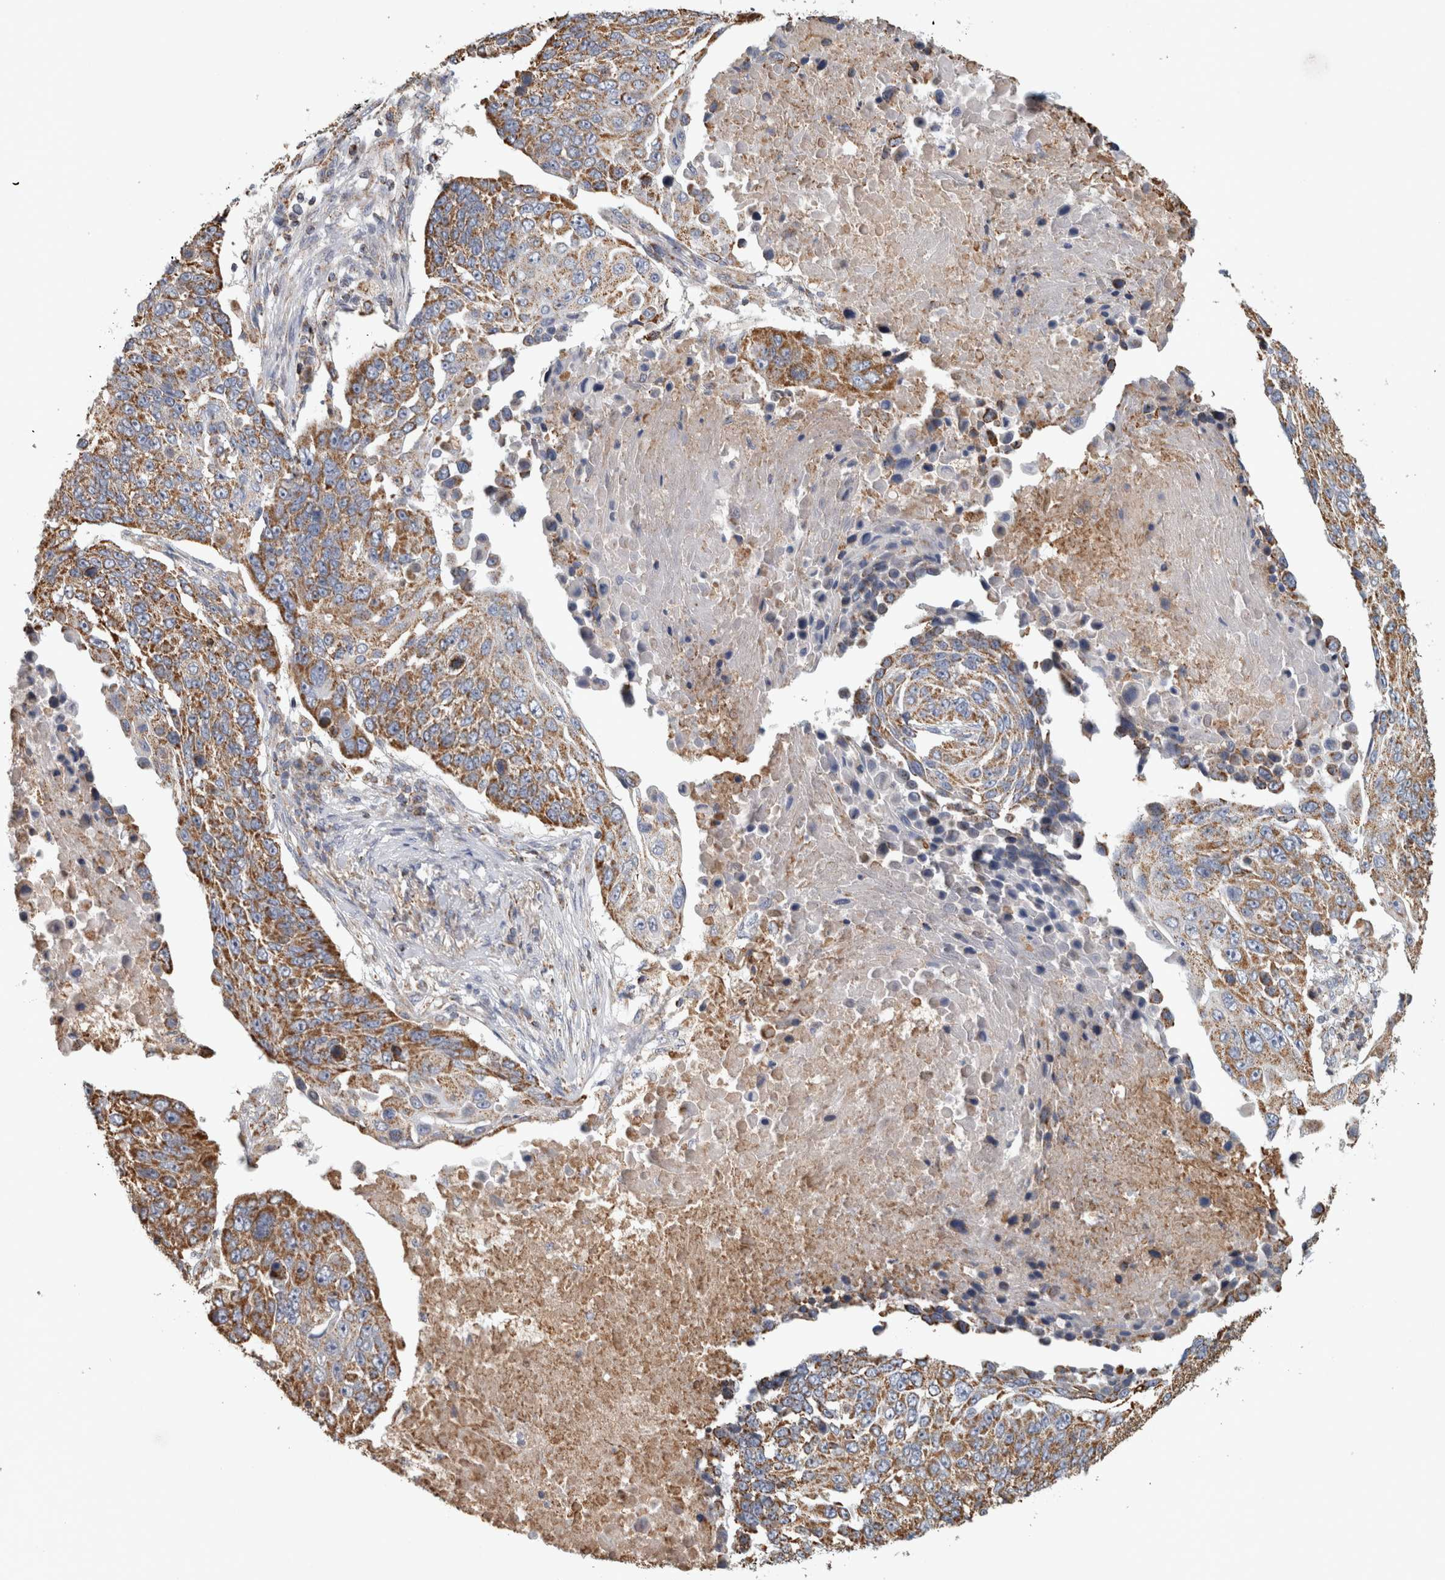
{"staining": {"intensity": "moderate", "quantity": ">75%", "location": "cytoplasmic/membranous"}, "tissue": "lung cancer", "cell_type": "Tumor cells", "image_type": "cancer", "snomed": [{"axis": "morphology", "description": "Squamous cell carcinoma, NOS"}, {"axis": "topography", "description": "Lung"}], "caption": "DAB immunohistochemical staining of squamous cell carcinoma (lung) demonstrates moderate cytoplasmic/membranous protein staining in about >75% of tumor cells. (Brightfield microscopy of DAB IHC at high magnification).", "gene": "ST8SIA1", "patient": {"sex": "male", "age": 66}}